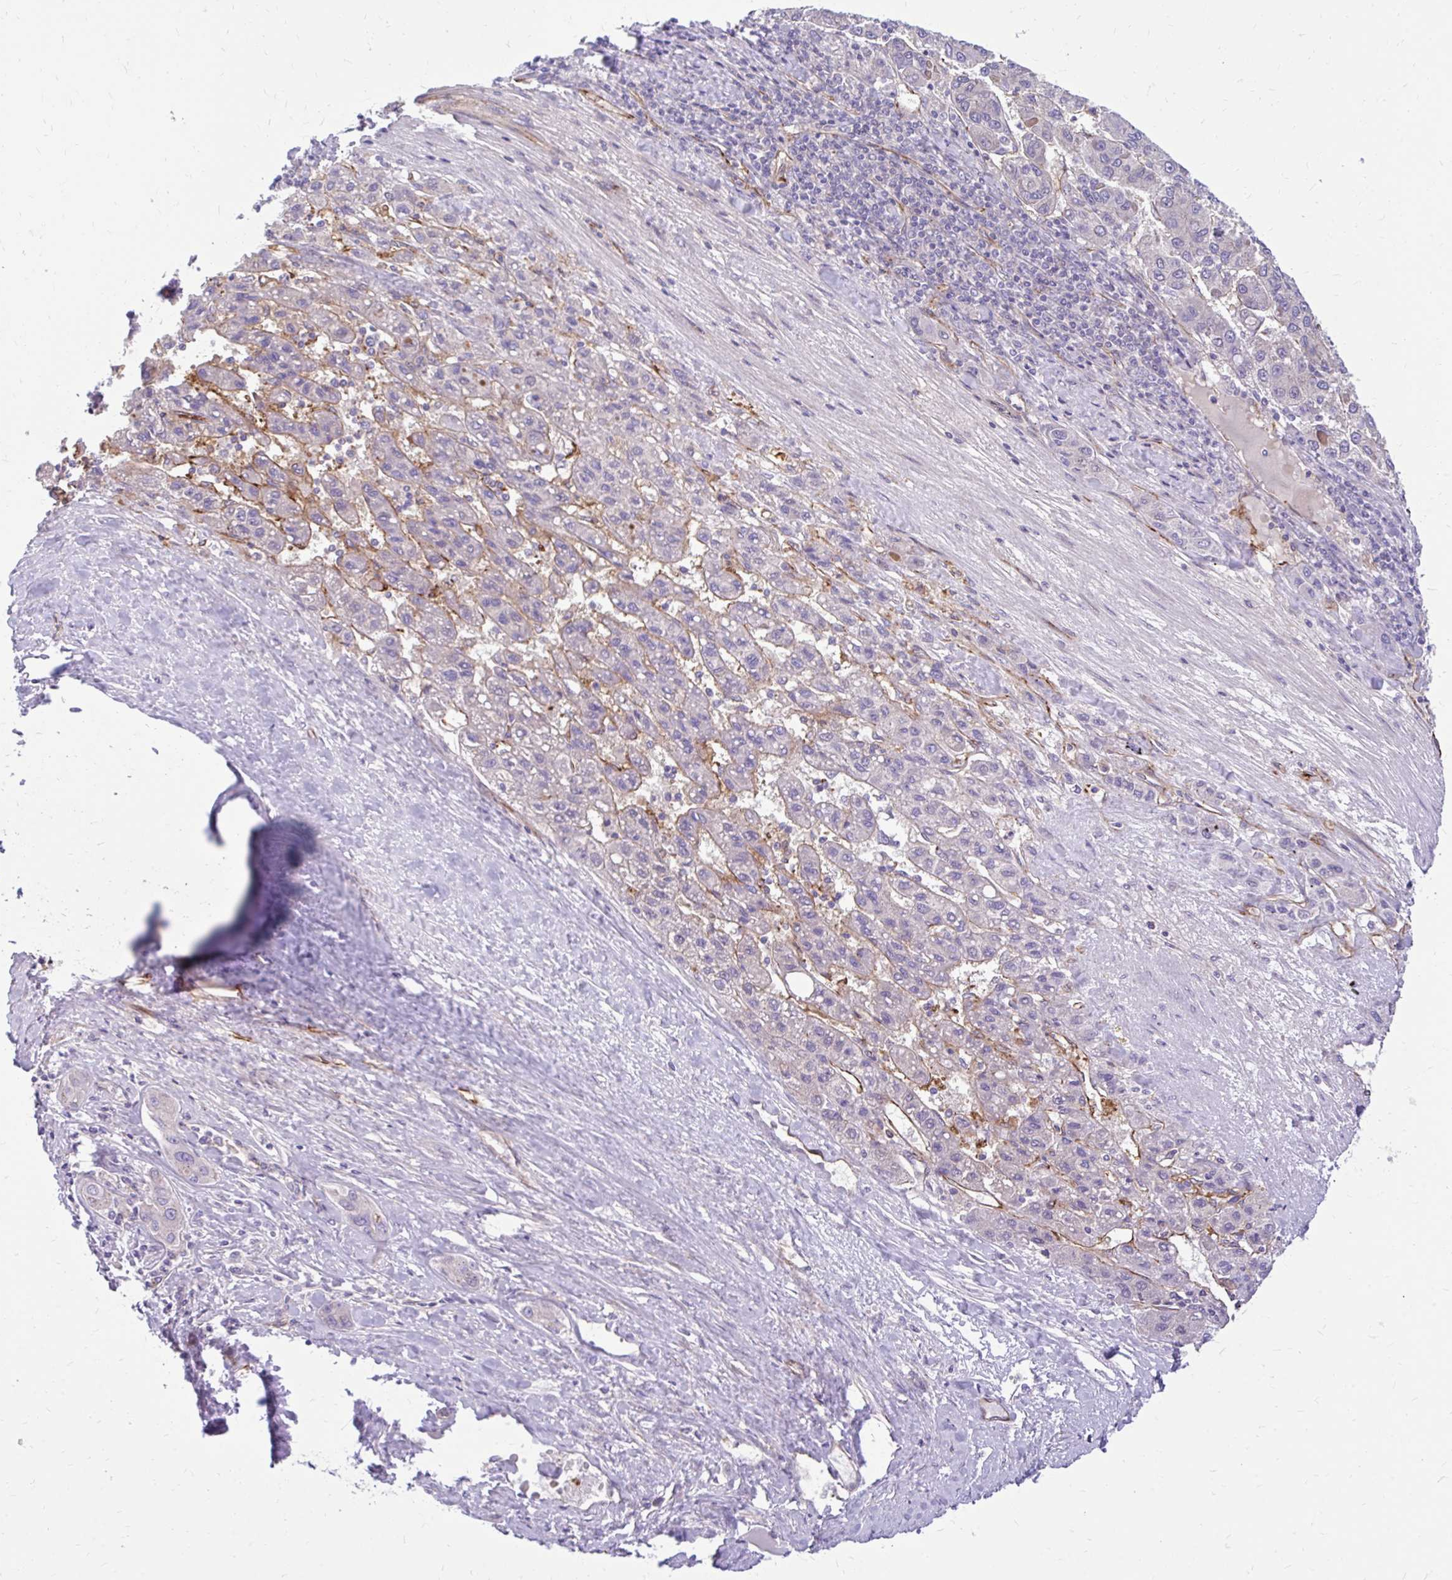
{"staining": {"intensity": "negative", "quantity": "none", "location": "none"}, "tissue": "liver cancer", "cell_type": "Tumor cells", "image_type": "cancer", "snomed": [{"axis": "morphology", "description": "Carcinoma, Hepatocellular, NOS"}, {"axis": "topography", "description": "Liver"}], "caption": "Tumor cells show no significant protein positivity in hepatocellular carcinoma (liver).", "gene": "ESPNL", "patient": {"sex": "female", "age": 82}}